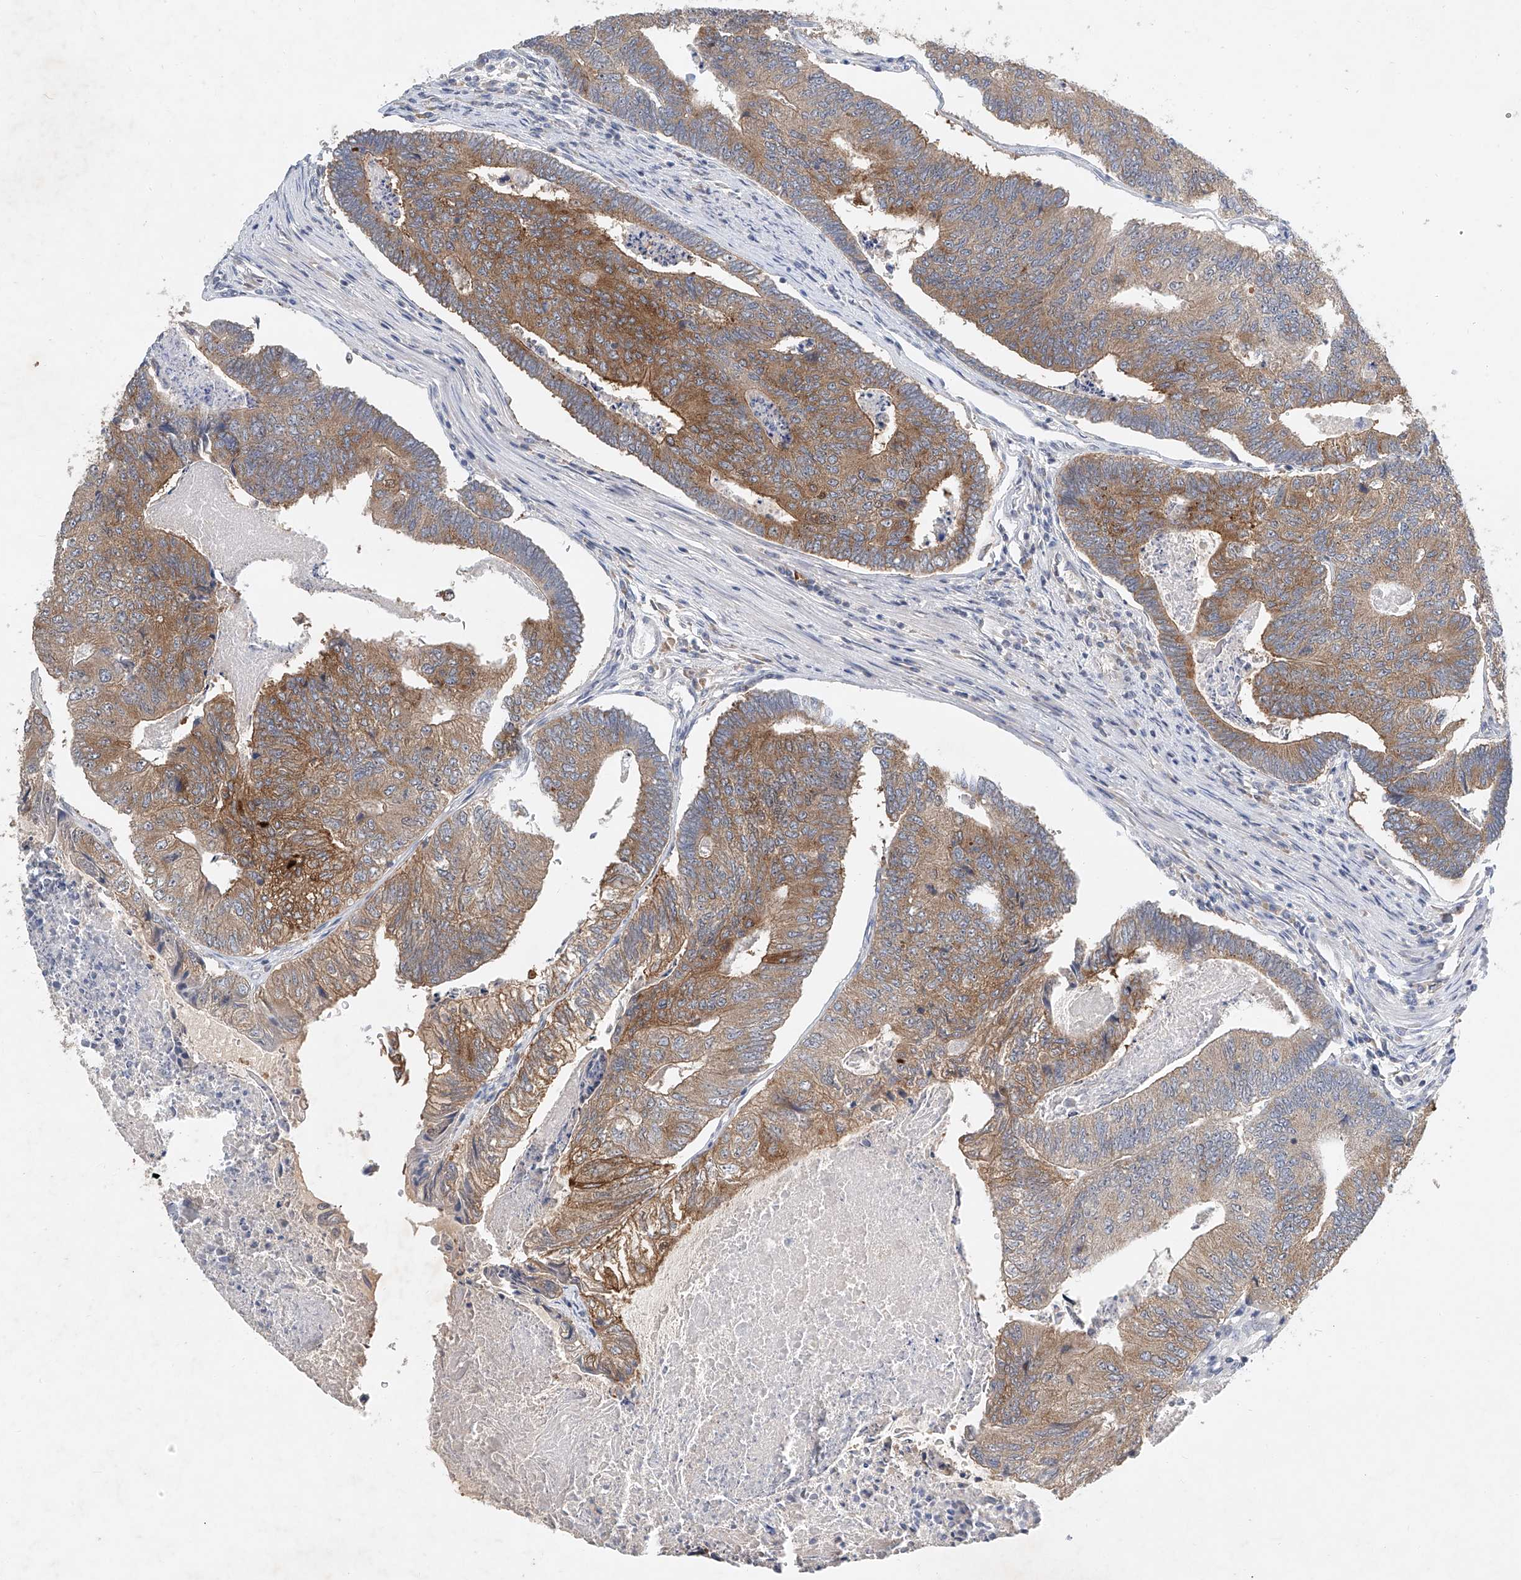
{"staining": {"intensity": "moderate", "quantity": ">75%", "location": "cytoplasmic/membranous"}, "tissue": "colorectal cancer", "cell_type": "Tumor cells", "image_type": "cancer", "snomed": [{"axis": "morphology", "description": "Adenocarcinoma, NOS"}, {"axis": "topography", "description": "Colon"}], "caption": "Moderate cytoplasmic/membranous protein positivity is identified in about >75% of tumor cells in adenocarcinoma (colorectal).", "gene": "CARMIL1", "patient": {"sex": "female", "age": 67}}